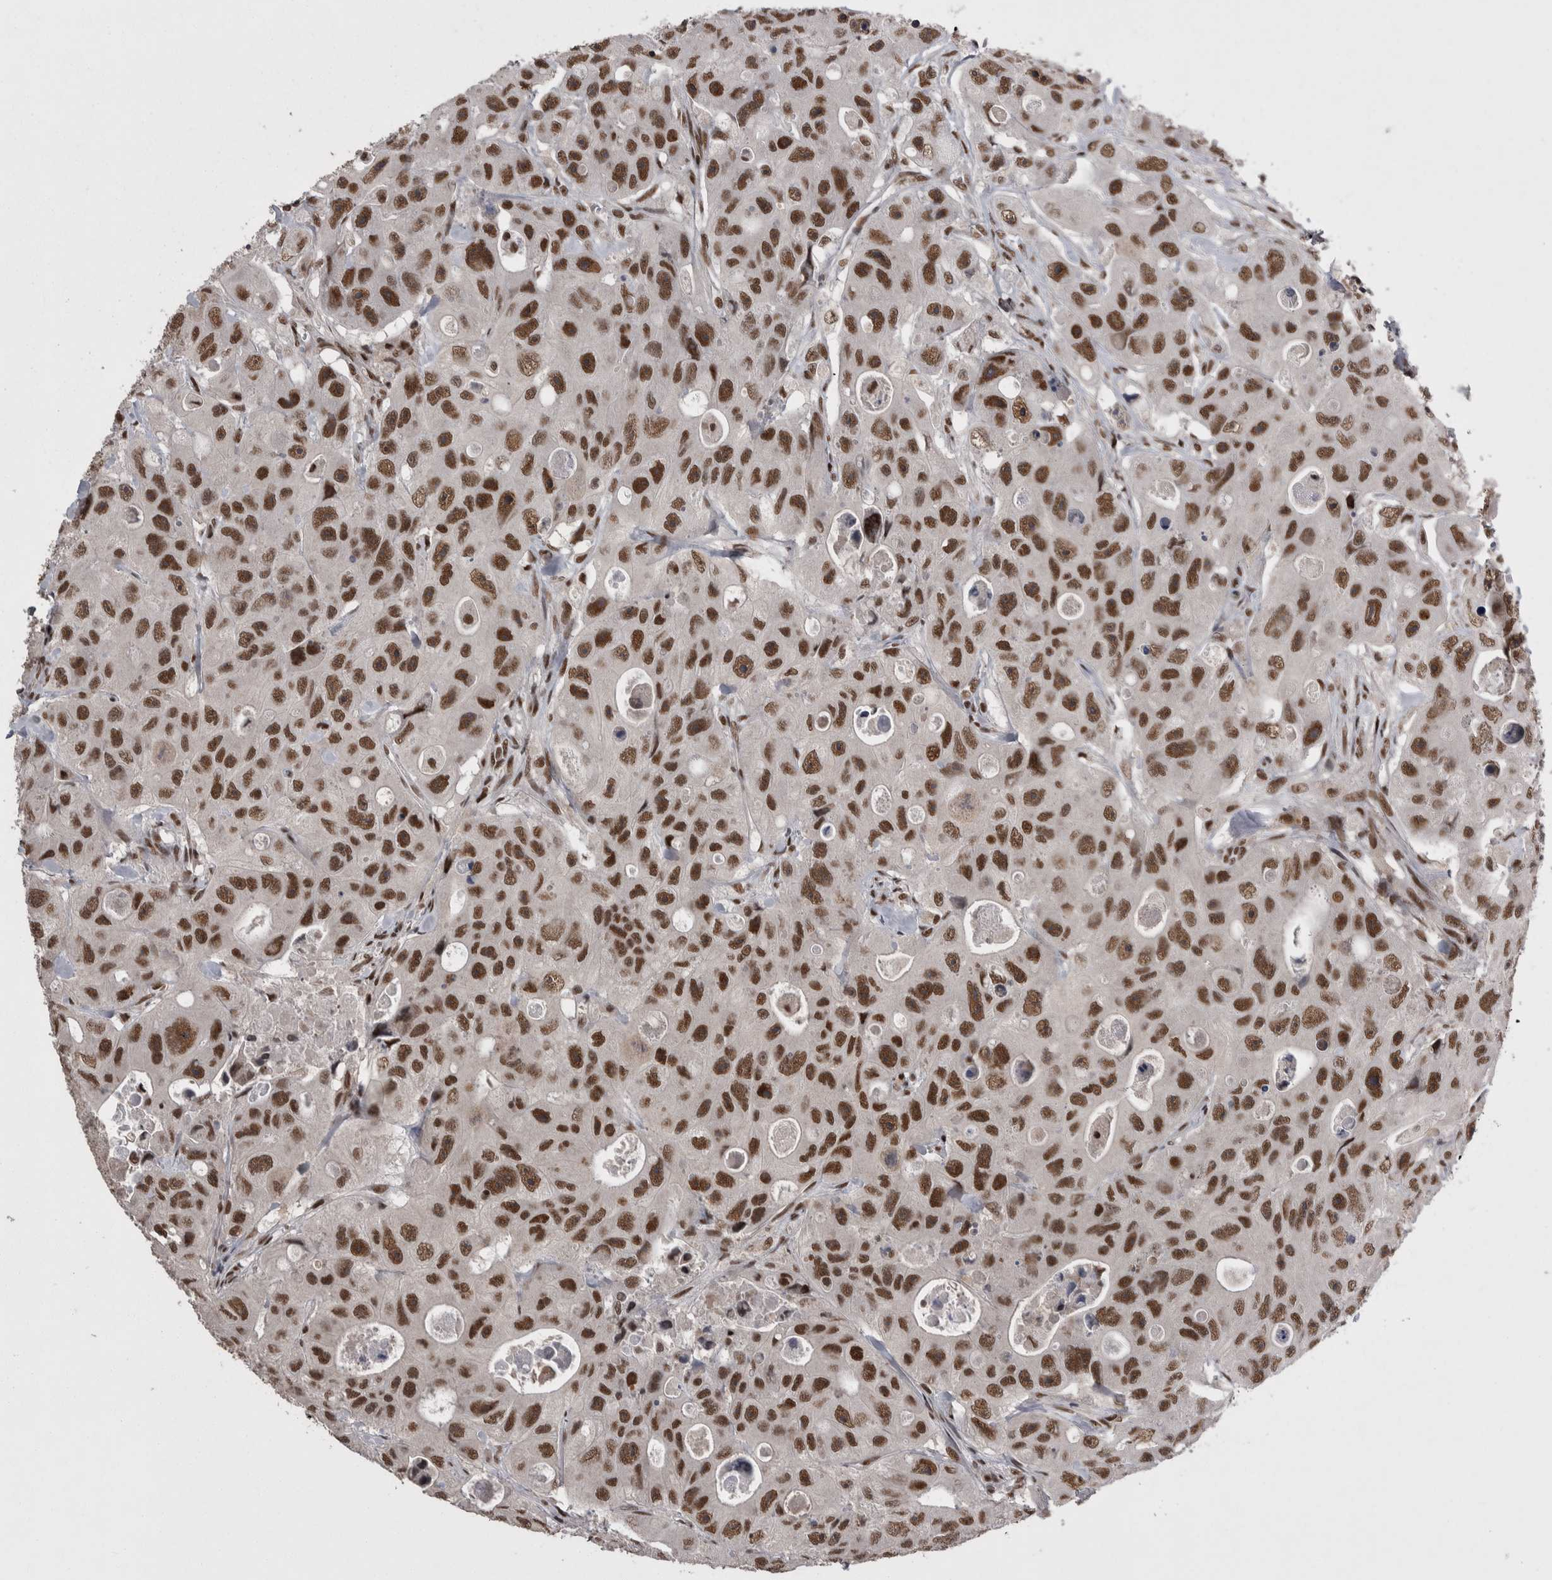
{"staining": {"intensity": "strong", "quantity": ">75%", "location": "nuclear"}, "tissue": "colorectal cancer", "cell_type": "Tumor cells", "image_type": "cancer", "snomed": [{"axis": "morphology", "description": "Adenocarcinoma, NOS"}, {"axis": "topography", "description": "Colon"}], "caption": "Immunohistochemistry of human adenocarcinoma (colorectal) shows high levels of strong nuclear expression in about >75% of tumor cells.", "gene": "DMTF1", "patient": {"sex": "female", "age": 46}}